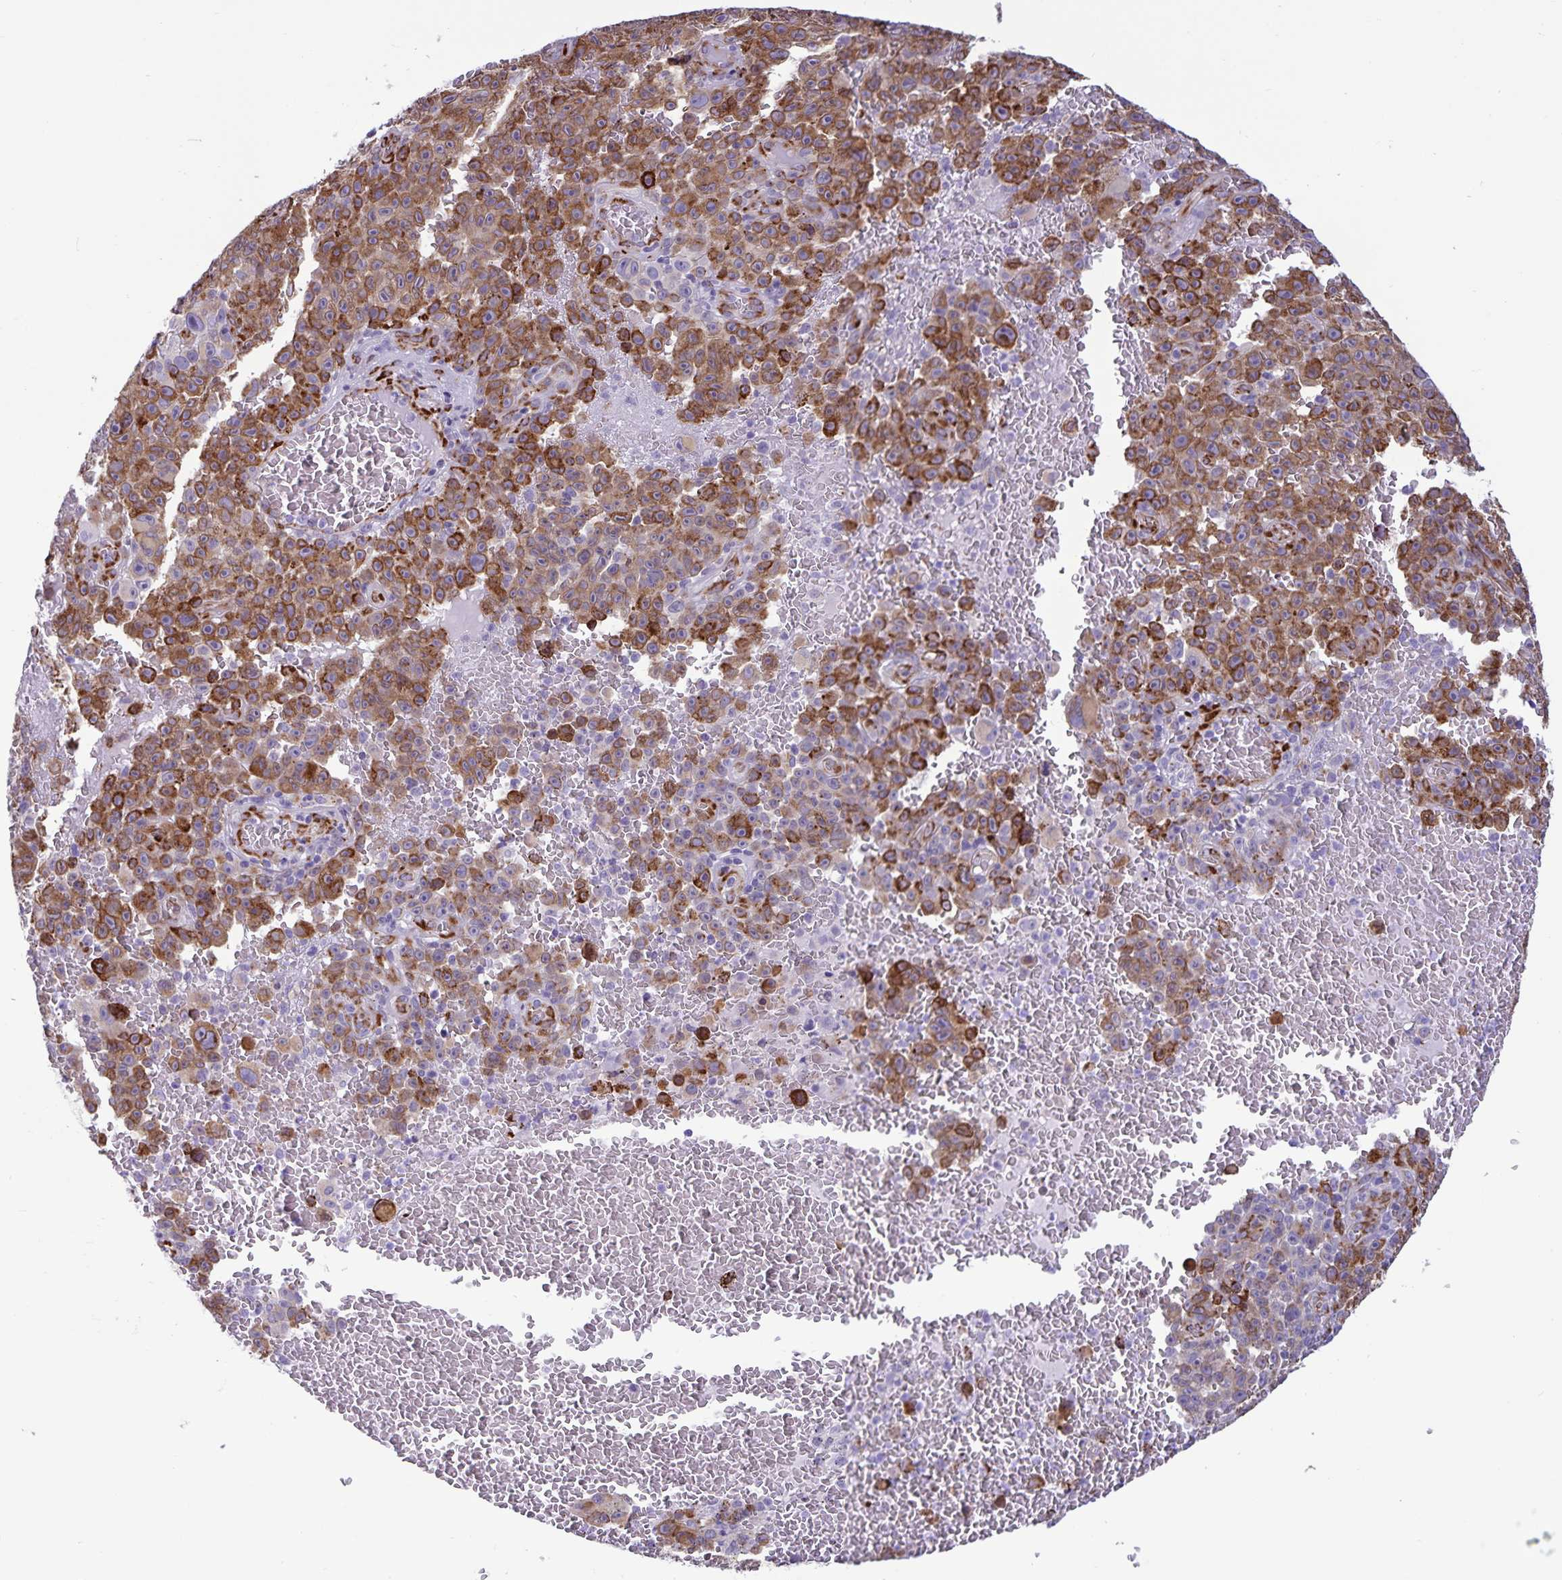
{"staining": {"intensity": "strong", "quantity": ">75%", "location": "cytoplasmic/membranous"}, "tissue": "melanoma", "cell_type": "Tumor cells", "image_type": "cancer", "snomed": [{"axis": "morphology", "description": "Malignant melanoma, NOS"}, {"axis": "topography", "description": "Skin"}], "caption": "A histopathology image of human melanoma stained for a protein exhibits strong cytoplasmic/membranous brown staining in tumor cells. (Stains: DAB (3,3'-diaminobenzidine) in brown, nuclei in blue, Microscopy: brightfield microscopy at high magnification).", "gene": "RCN1", "patient": {"sex": "female", "age": 82}}